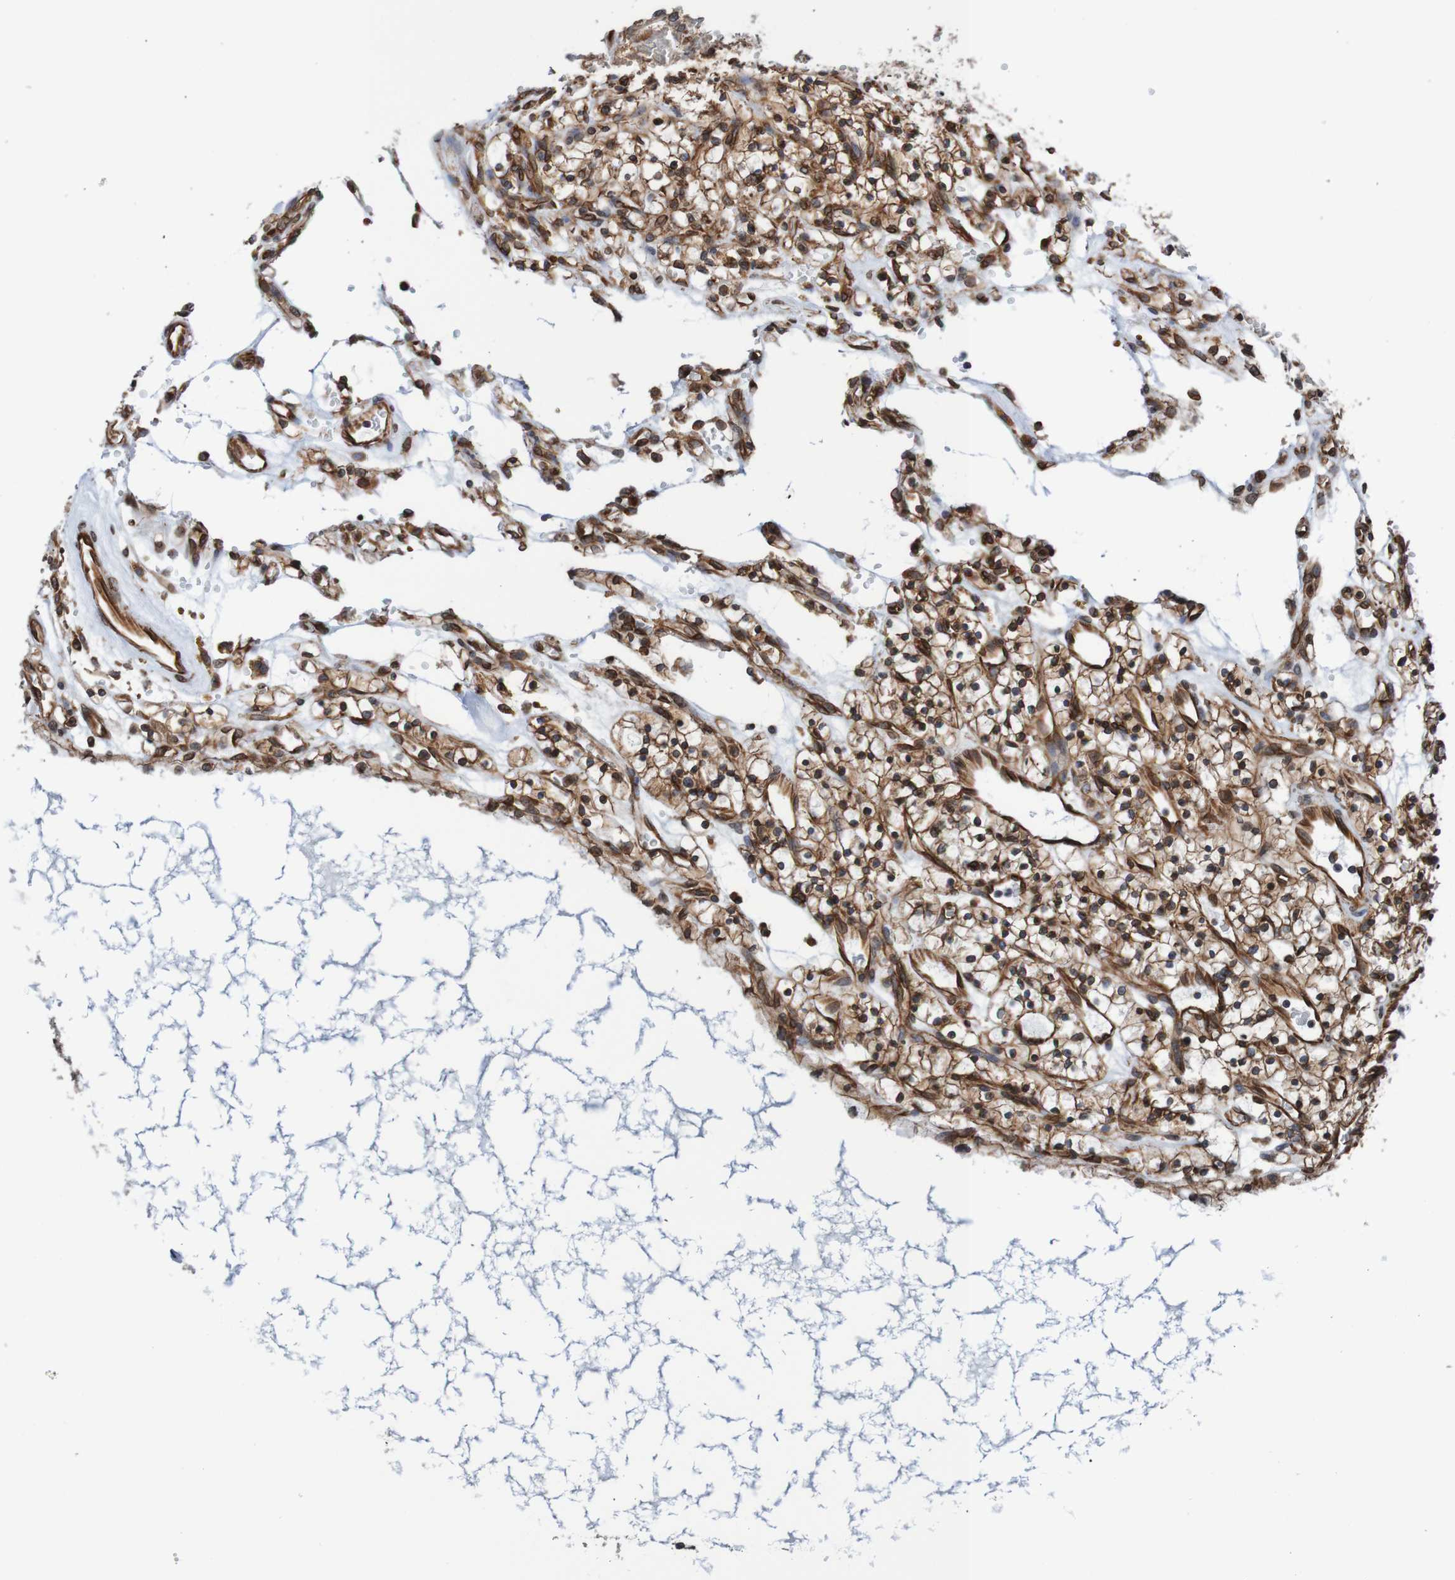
{"staining": {"intensity": "strong", "quantity": ">75%", "location": "cytoplasmic/membranous"}, "tissue": "renal cancer", "cell_type": "Tumor cells", "image_type": "cancer", "snomed": [{"axis": "morphology", "description": "Adenocarcinoma, NOS"}, {"axis": "topography", "description": "Kidney"}], "caption": "Strong cytoplasmic/membranous staining is present in about >75% of tumor cells in adenocarcinoma (renal).", "gene": "TMEM109", "patient": {"sex": "female", "age": 57}}